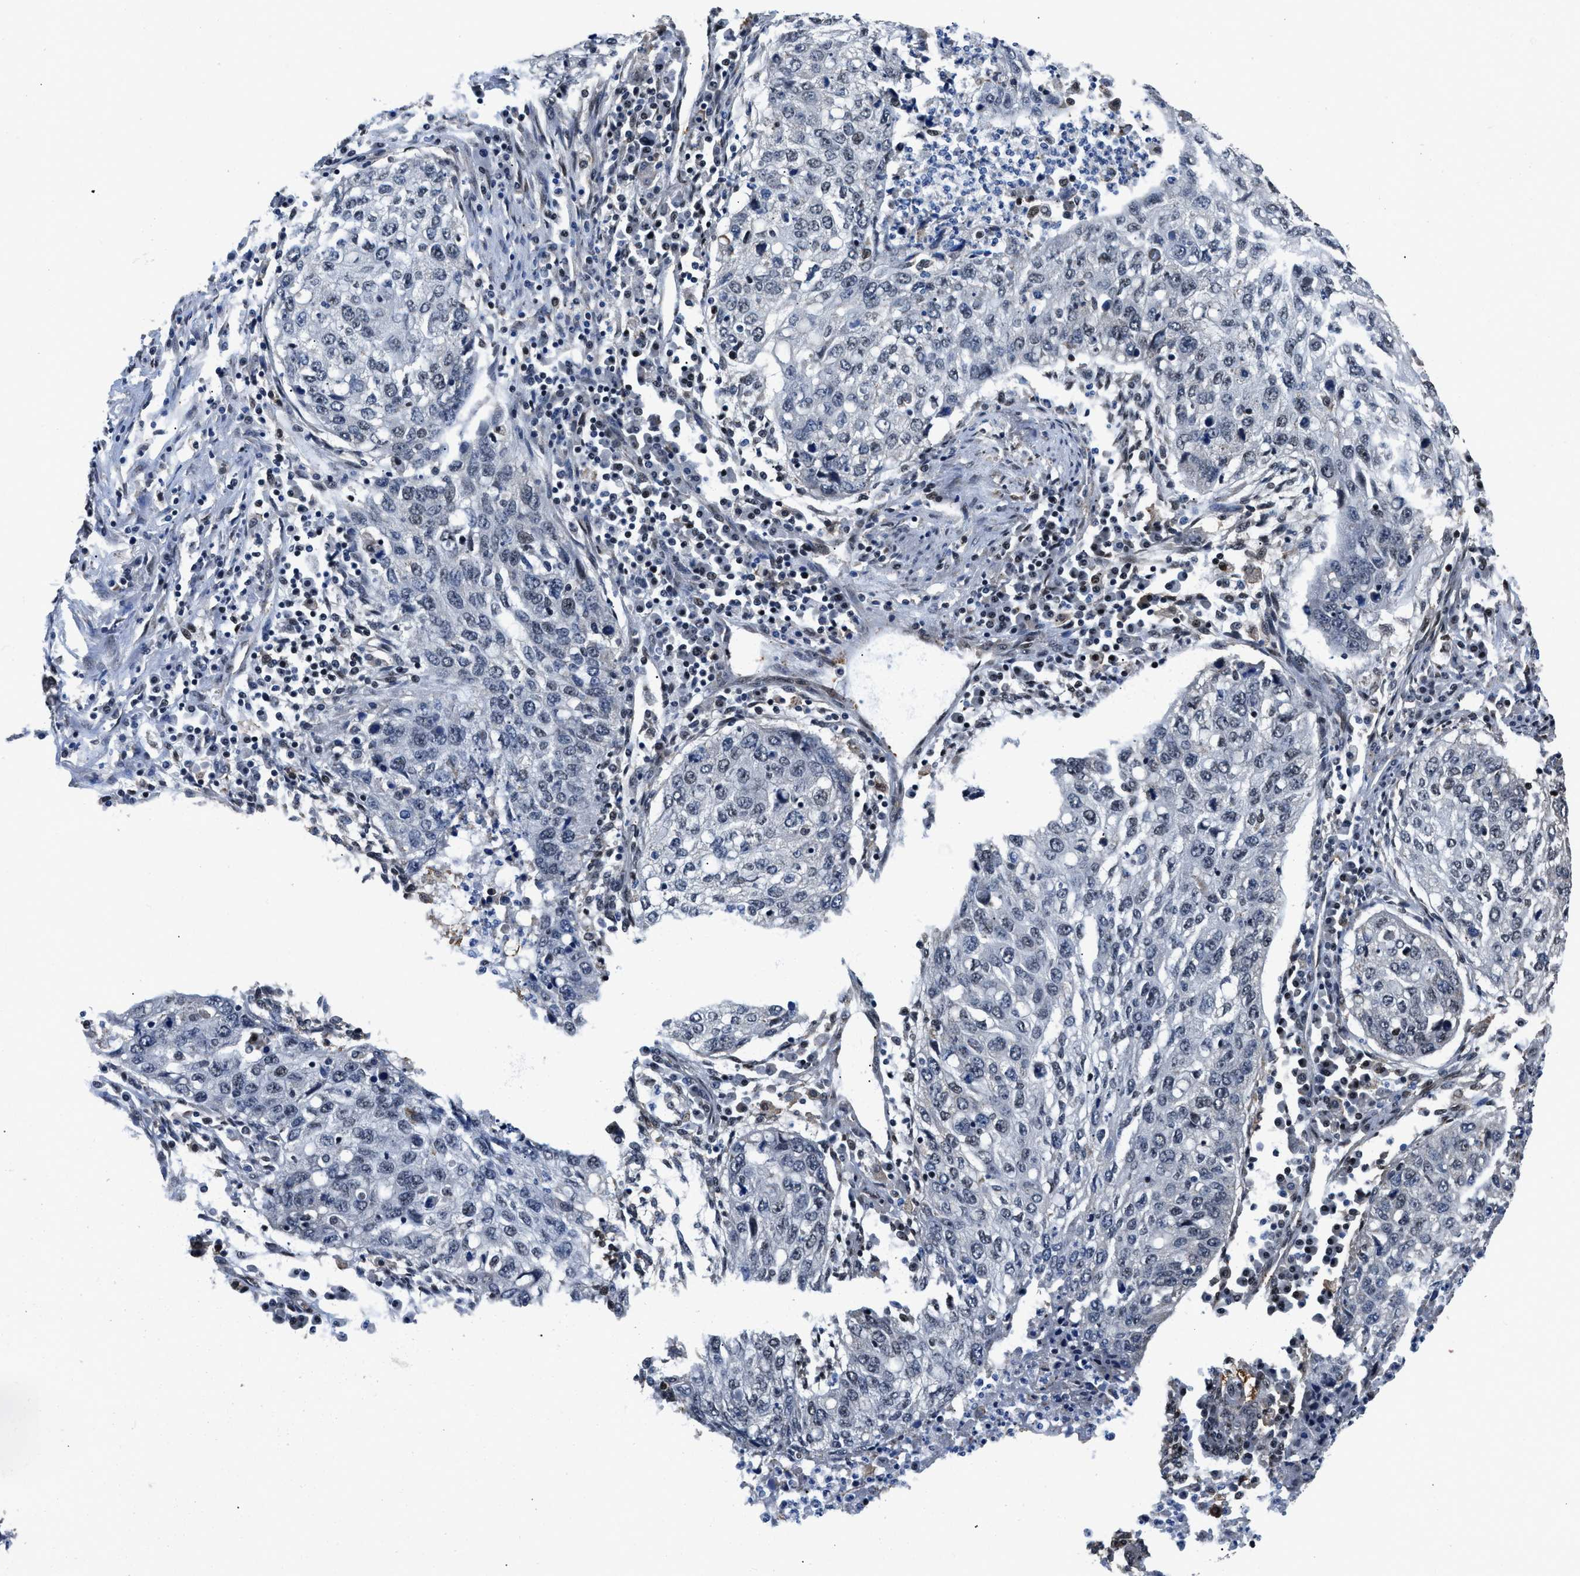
{"staining": {"intensity": "weak", "quantity": "<25%", "location": "nuclear"}, "tissue": "lung cancer", "cell_type": "Tumor cells", "image_type": "cancer", "snomed": [{"axis": "morphology", "description": "Squamous cell carcinoma, NOS"}, {"axis": "topography", "description": "Lung"}], "caption": "Micrograph shows no significant protein positivity in tumor cells of squamous cell carcinoma (lung).", "gene": "HNRNPH2", "patient": {"sex": "female", "age": 63}}